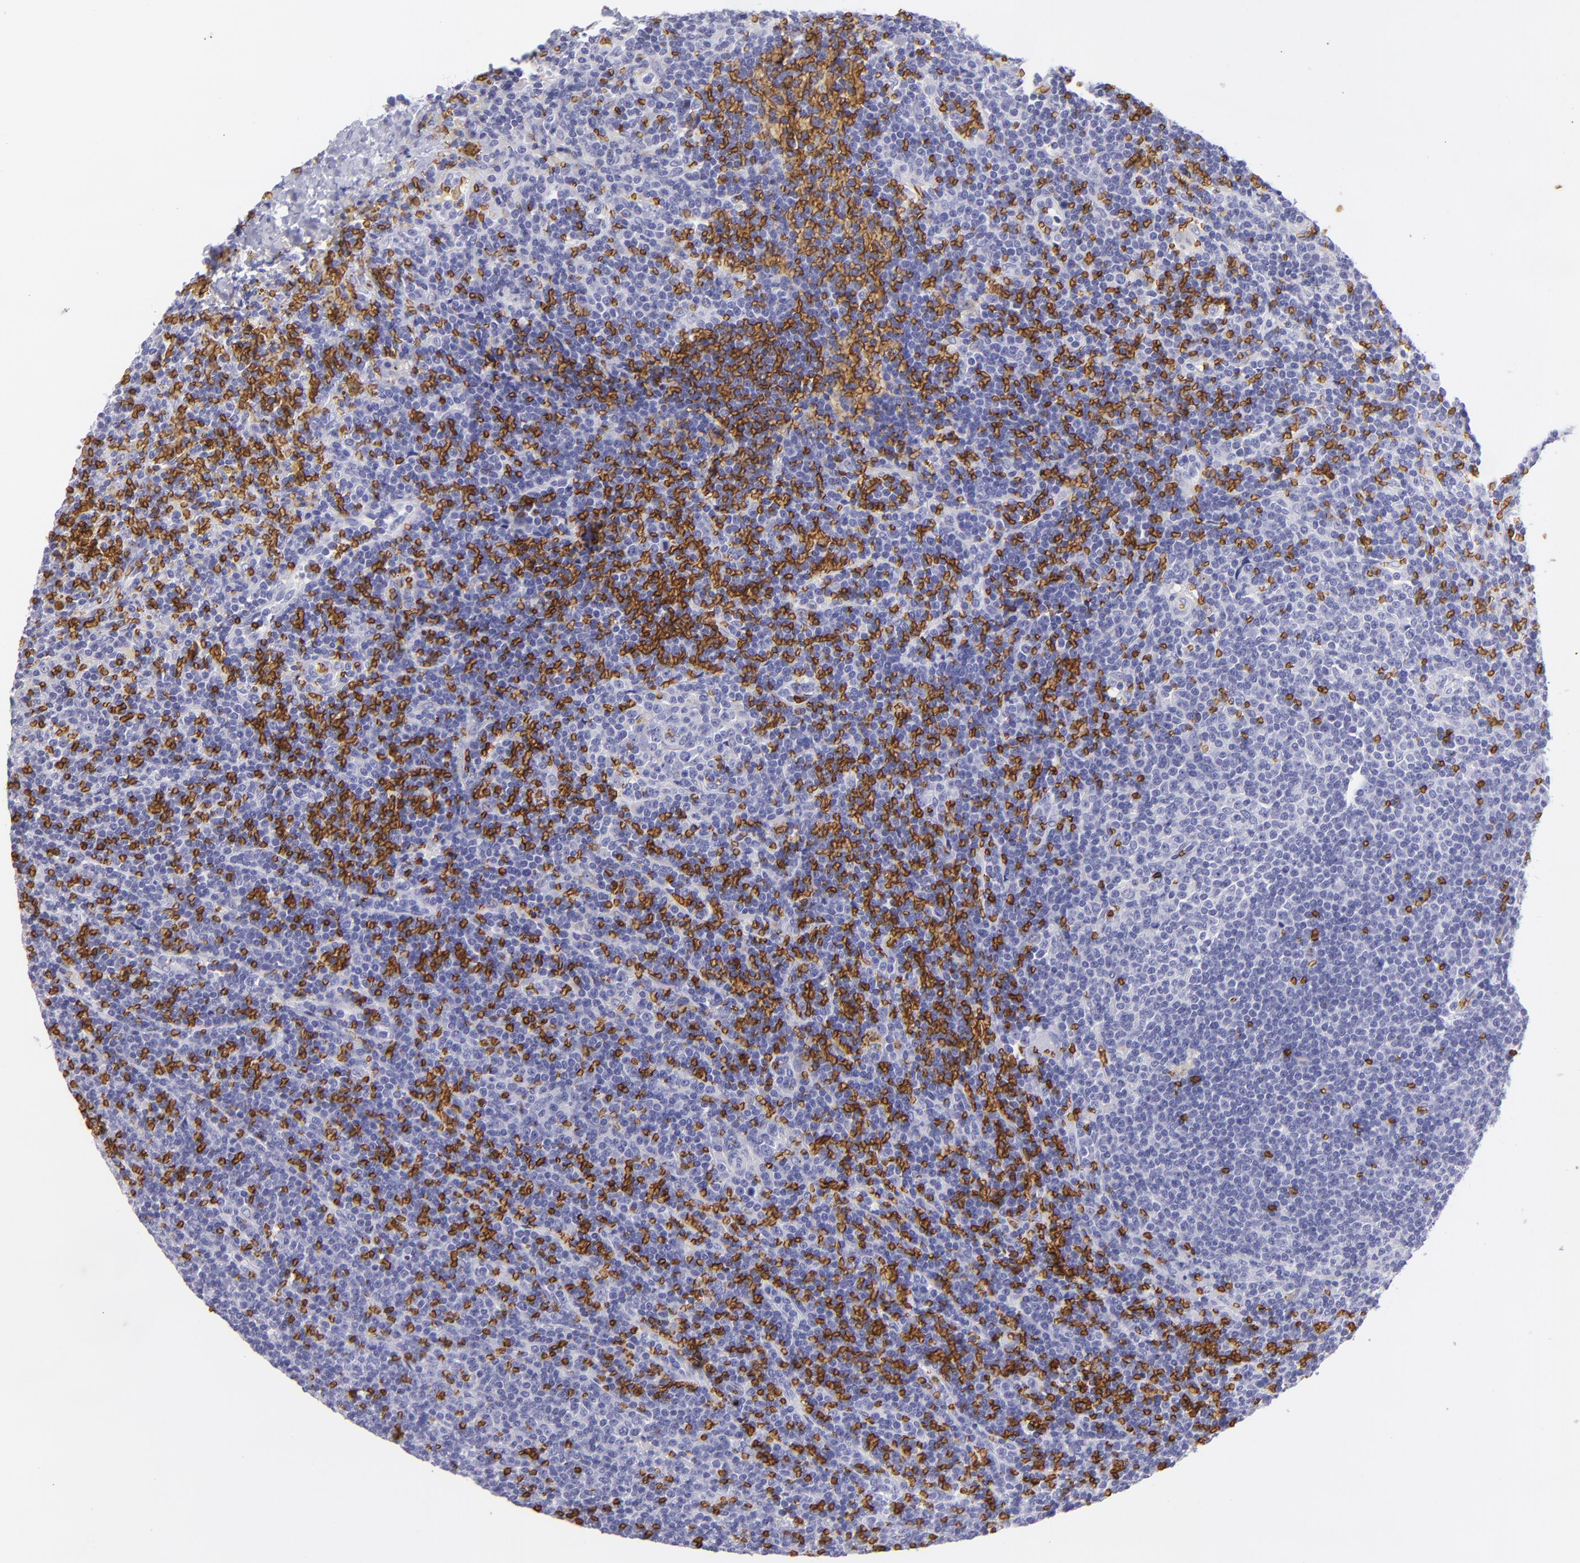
{"staining": {"intensity": "negative", "quantity": "none", "location": "none"}, "tissue": "lymphoma", "cell_type": "Tumor cells", "image_type": "cancer", "snomed": [{"axis": "morphology", "description": "Malignant lymphoma, non-Hodgkin's type, Low grade"}, {"axis": "topography", "description": "Spleen"}], "caption": "Lymphoma stained for a protein using IHC demonstrates no positivity tumor cells.", "gene": "GYPA", "patient": {"sex": "male", "age": 80}}